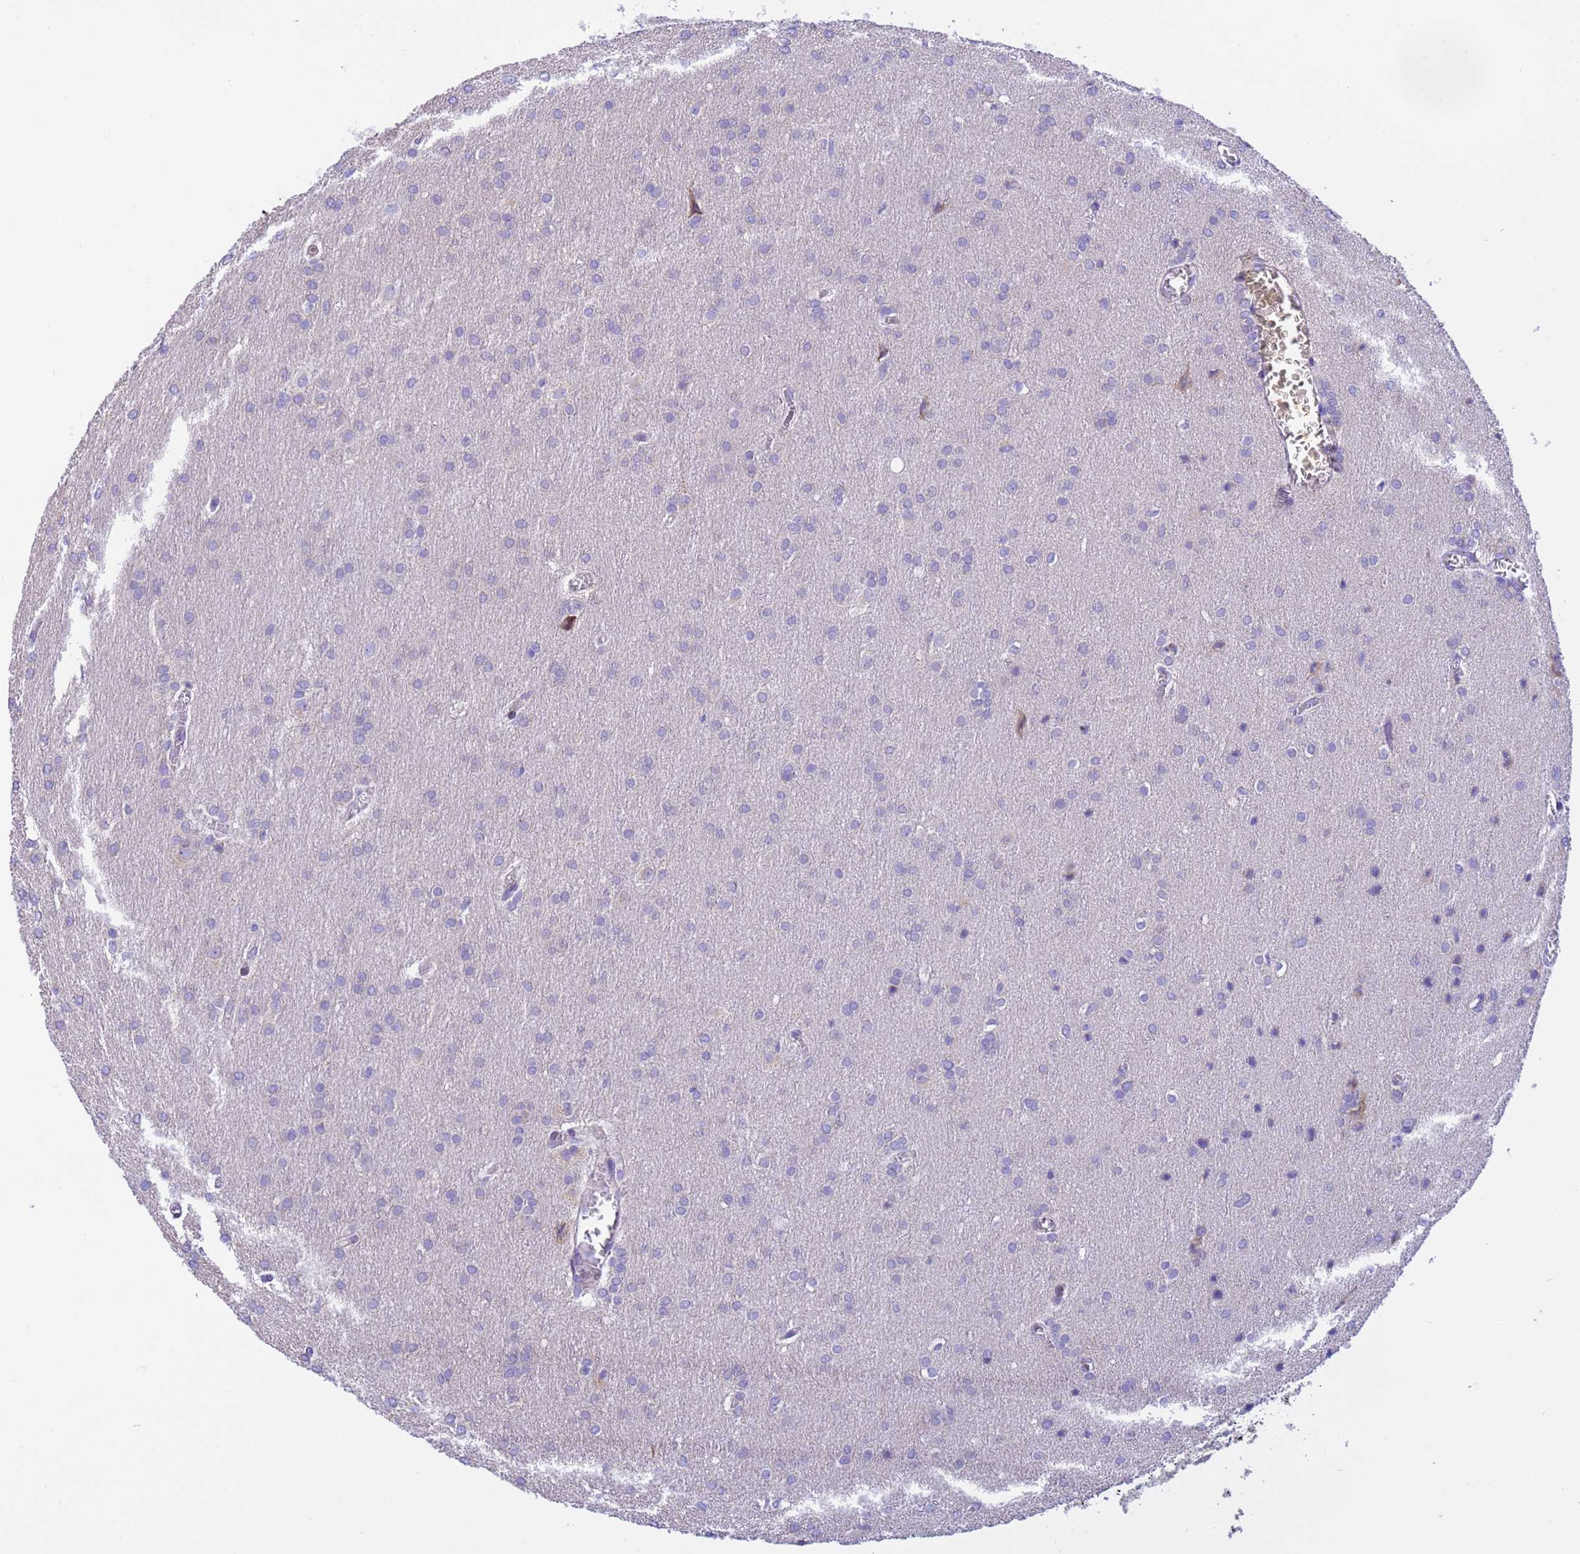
{"staining": {"intensity": "negative", "quantity": "none", "location": "none"}, "tissue": "glioma", "cell_type": "Tumor cells", "image_type": "cancer", "snomed": [{"axis": "morphology", "description": "Glioma, malignant, Low grade"}, {"axis": "topography", "description": "Brain"}], "caption": "Image shows no significant protein expression in tumor cells of glioma.", "gene": "RHBDD3", "patient": {"sex": "female", "age": 32}}